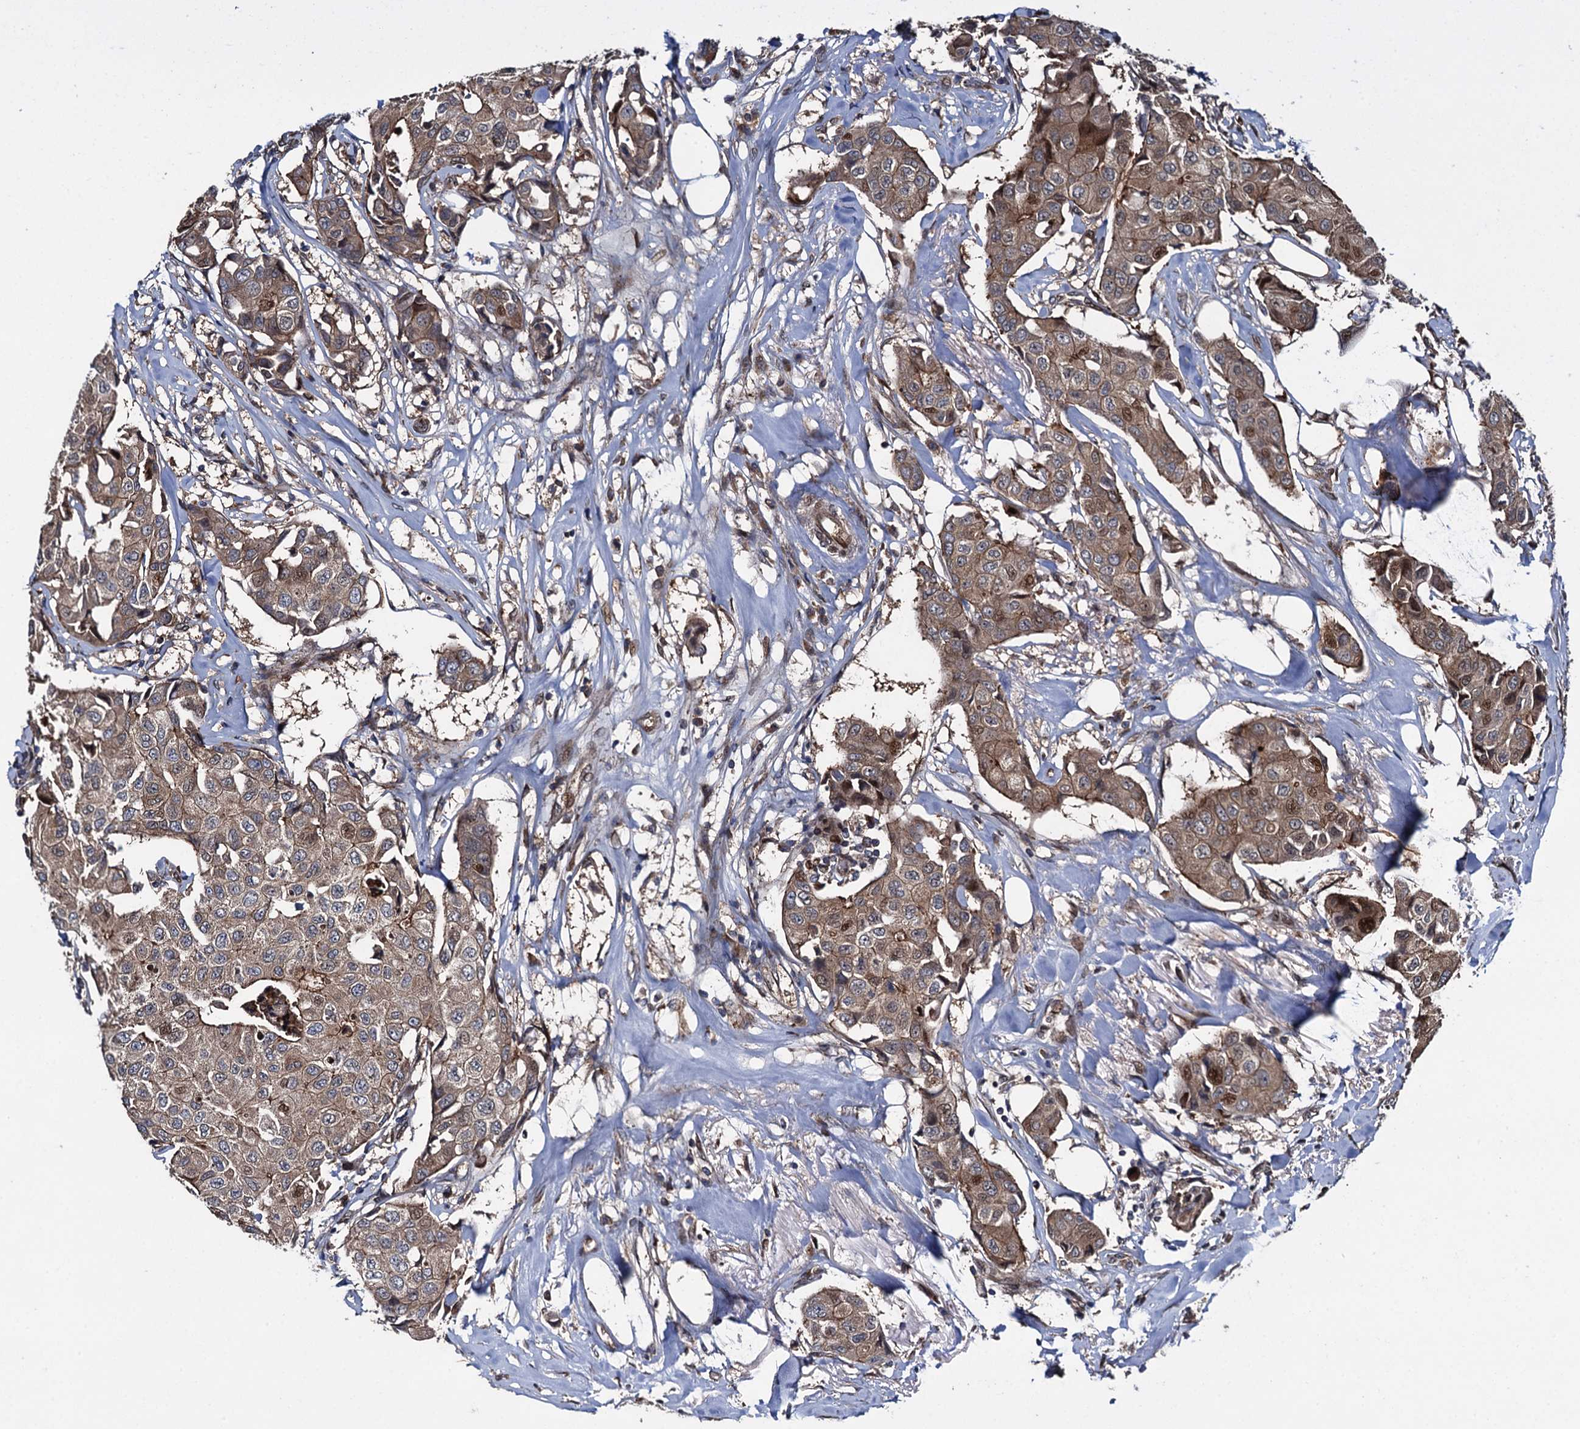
{"staining": {"intensity": "moderate", "quantity": ">75%", "location": "cytoplasmic/membranous"}, "tissue": "breast cancer", "cell_type": "Tumor cells", "image_type": "cancer", "snomed": [{"axis": "morphology", "description": "Duct carcinoma"}, {"axis": "topography", "description": "Breast"}], "caption": "Immunohistochemistry (IHC) histopathology image of neoplastic tissue: human infiltrating ductal carcinoma (breast) stained using IHC exhibits medium levels of moderate protein expression localized specifically in the cytoplasmic/membranous of tumor cells, appearing as a cytoplasmic/membranous brown color.", "gene": "RHOBTB1", "patient": {"sex": "female", "age": 80}}